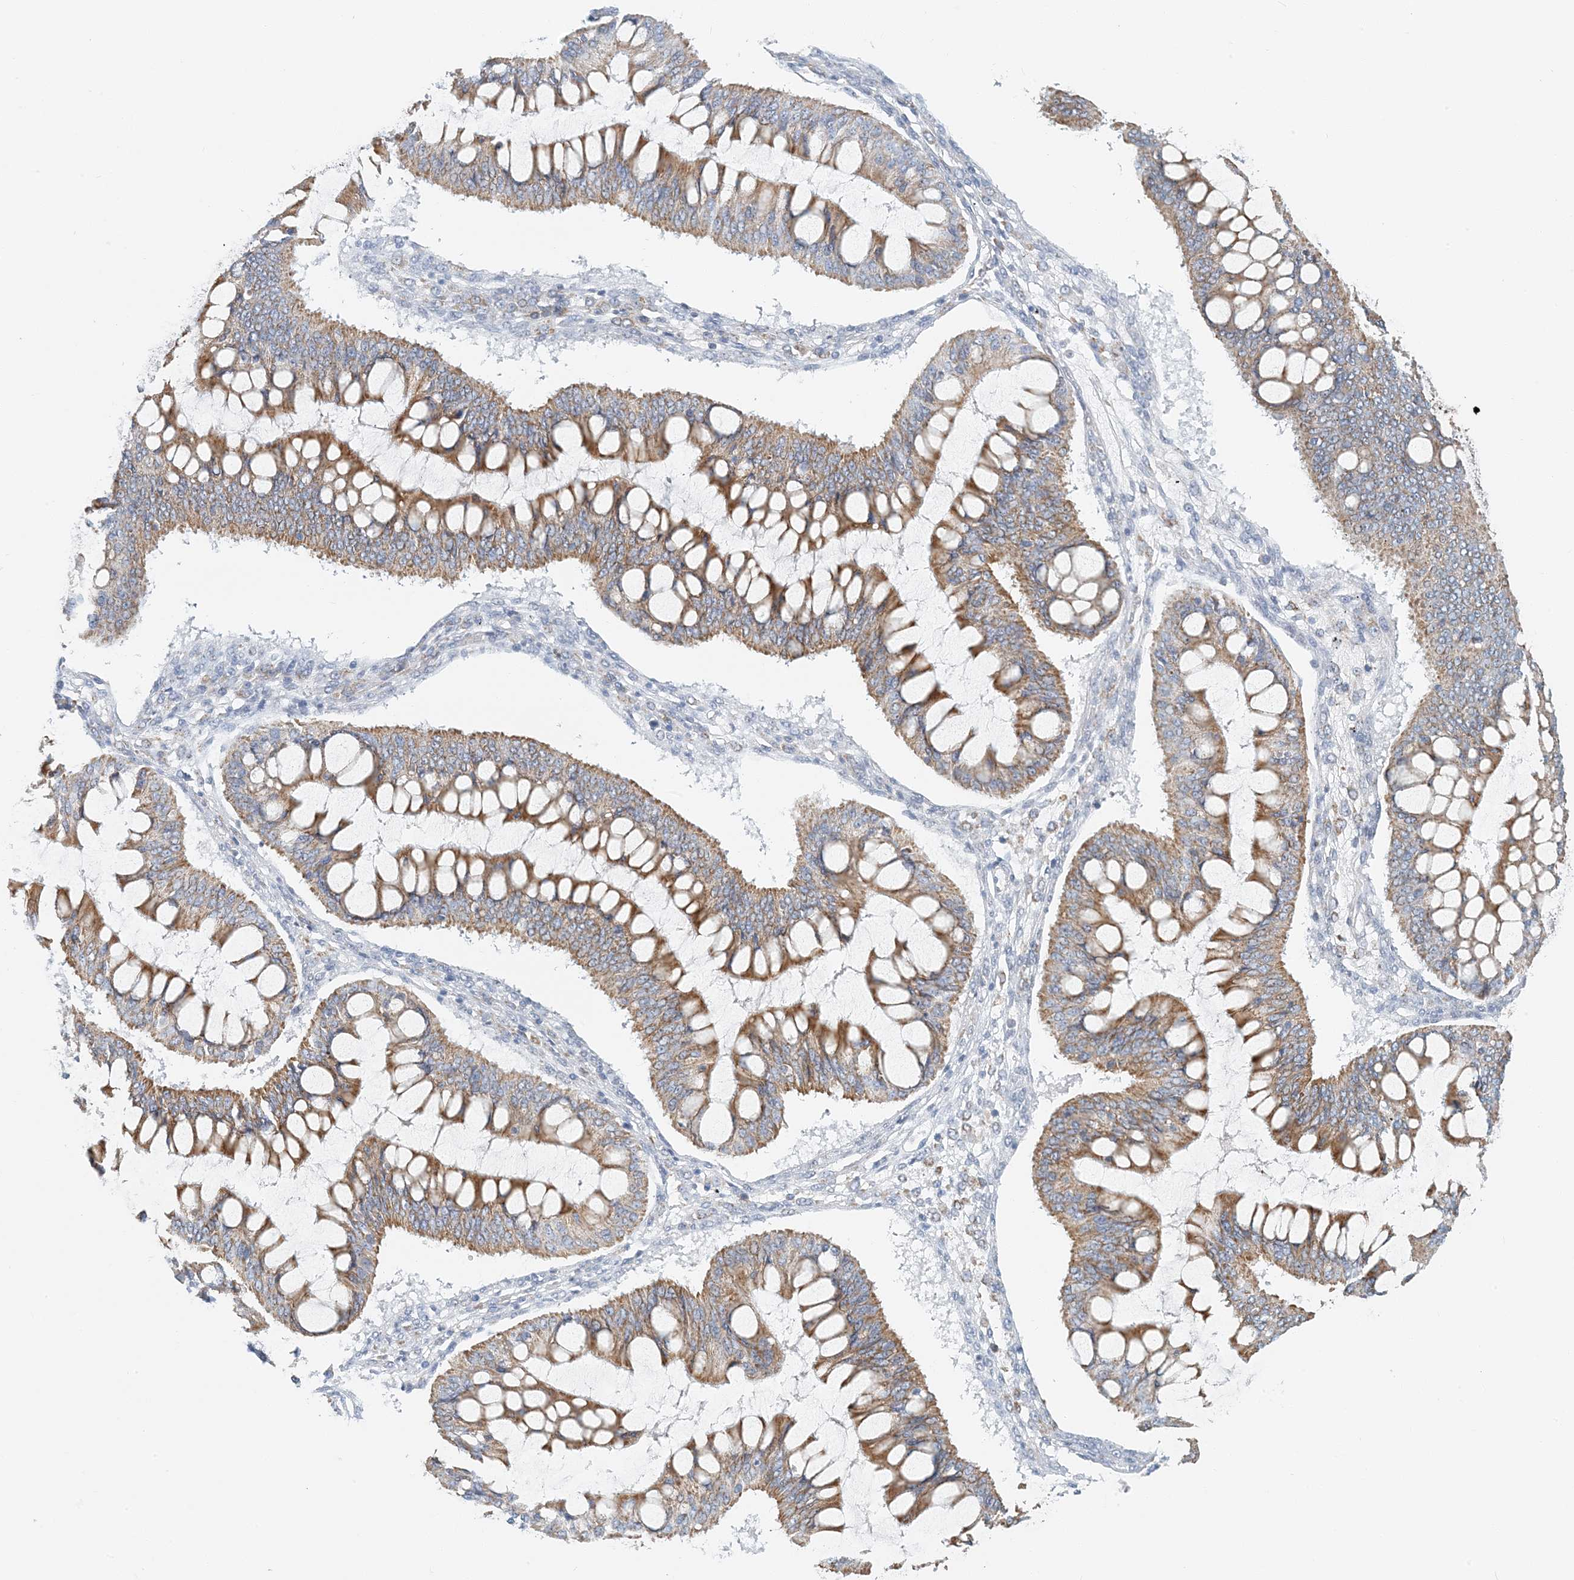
{"staining": {"intensity": "moderate", "quantity": ">75%", "location": "cytoplasmic/membranous"}, "tissue": "ovarian cancer", "cell_type": "Tumor cells", "image_type": "cancer", "snomed": [{"axis": "morphology", "description": "Cystadenocarcinoma, mucinous, NOS"}, {"axis": "topography", "description": "Ovary"}], "caption": "Moderate cytoplasmic/membranous protein staining is appreciated in approximately >75% of tumor cells in ovarian cancer.", "gene": "BDH1", "patient": {"sex": "female", "age": 73}}